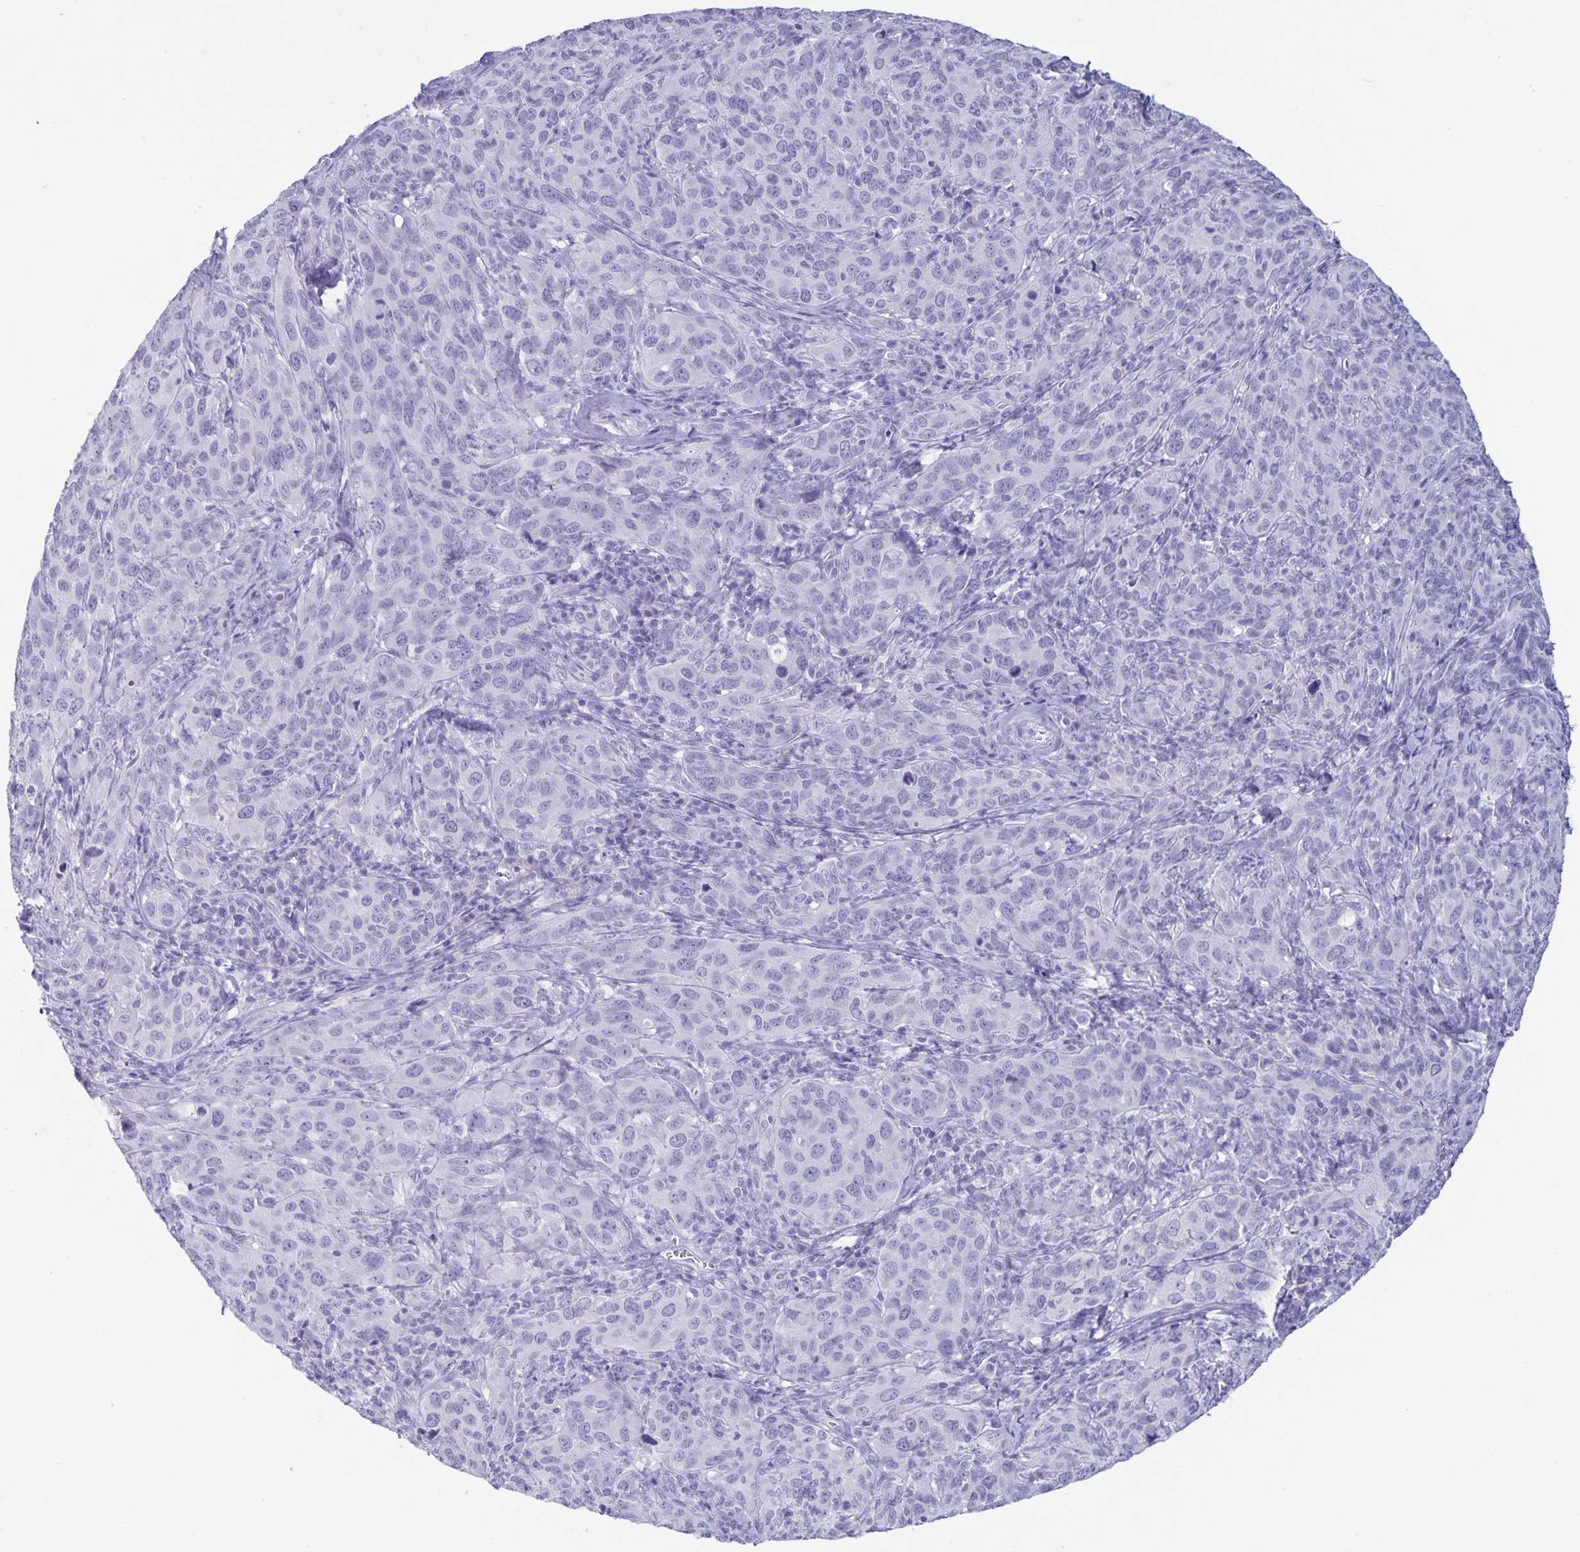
{"staining": {"intensity": "negative", "quantity": "none", "location": "none"}, "tissue": "cervical cancer", "cell_type": "Tumor cells", "image_type": "cancer", "snomed": [{"axis": "morphology", "description": "Normal tissue, NOS"}, {"axis": "morphology", "description": "Squamous cell carcinoma, NOS"}, {"axis": "topography", "description": "Cervix"}], "caption": "Tumor cells show no significant expression in cervical cancer (squamous cell carcinoma). (Immunohistochemistry (ihc), brightfield microscopy, high magnification).", "gene": "BPIFA3", "patient": {"sex": "female", "age": 51}}